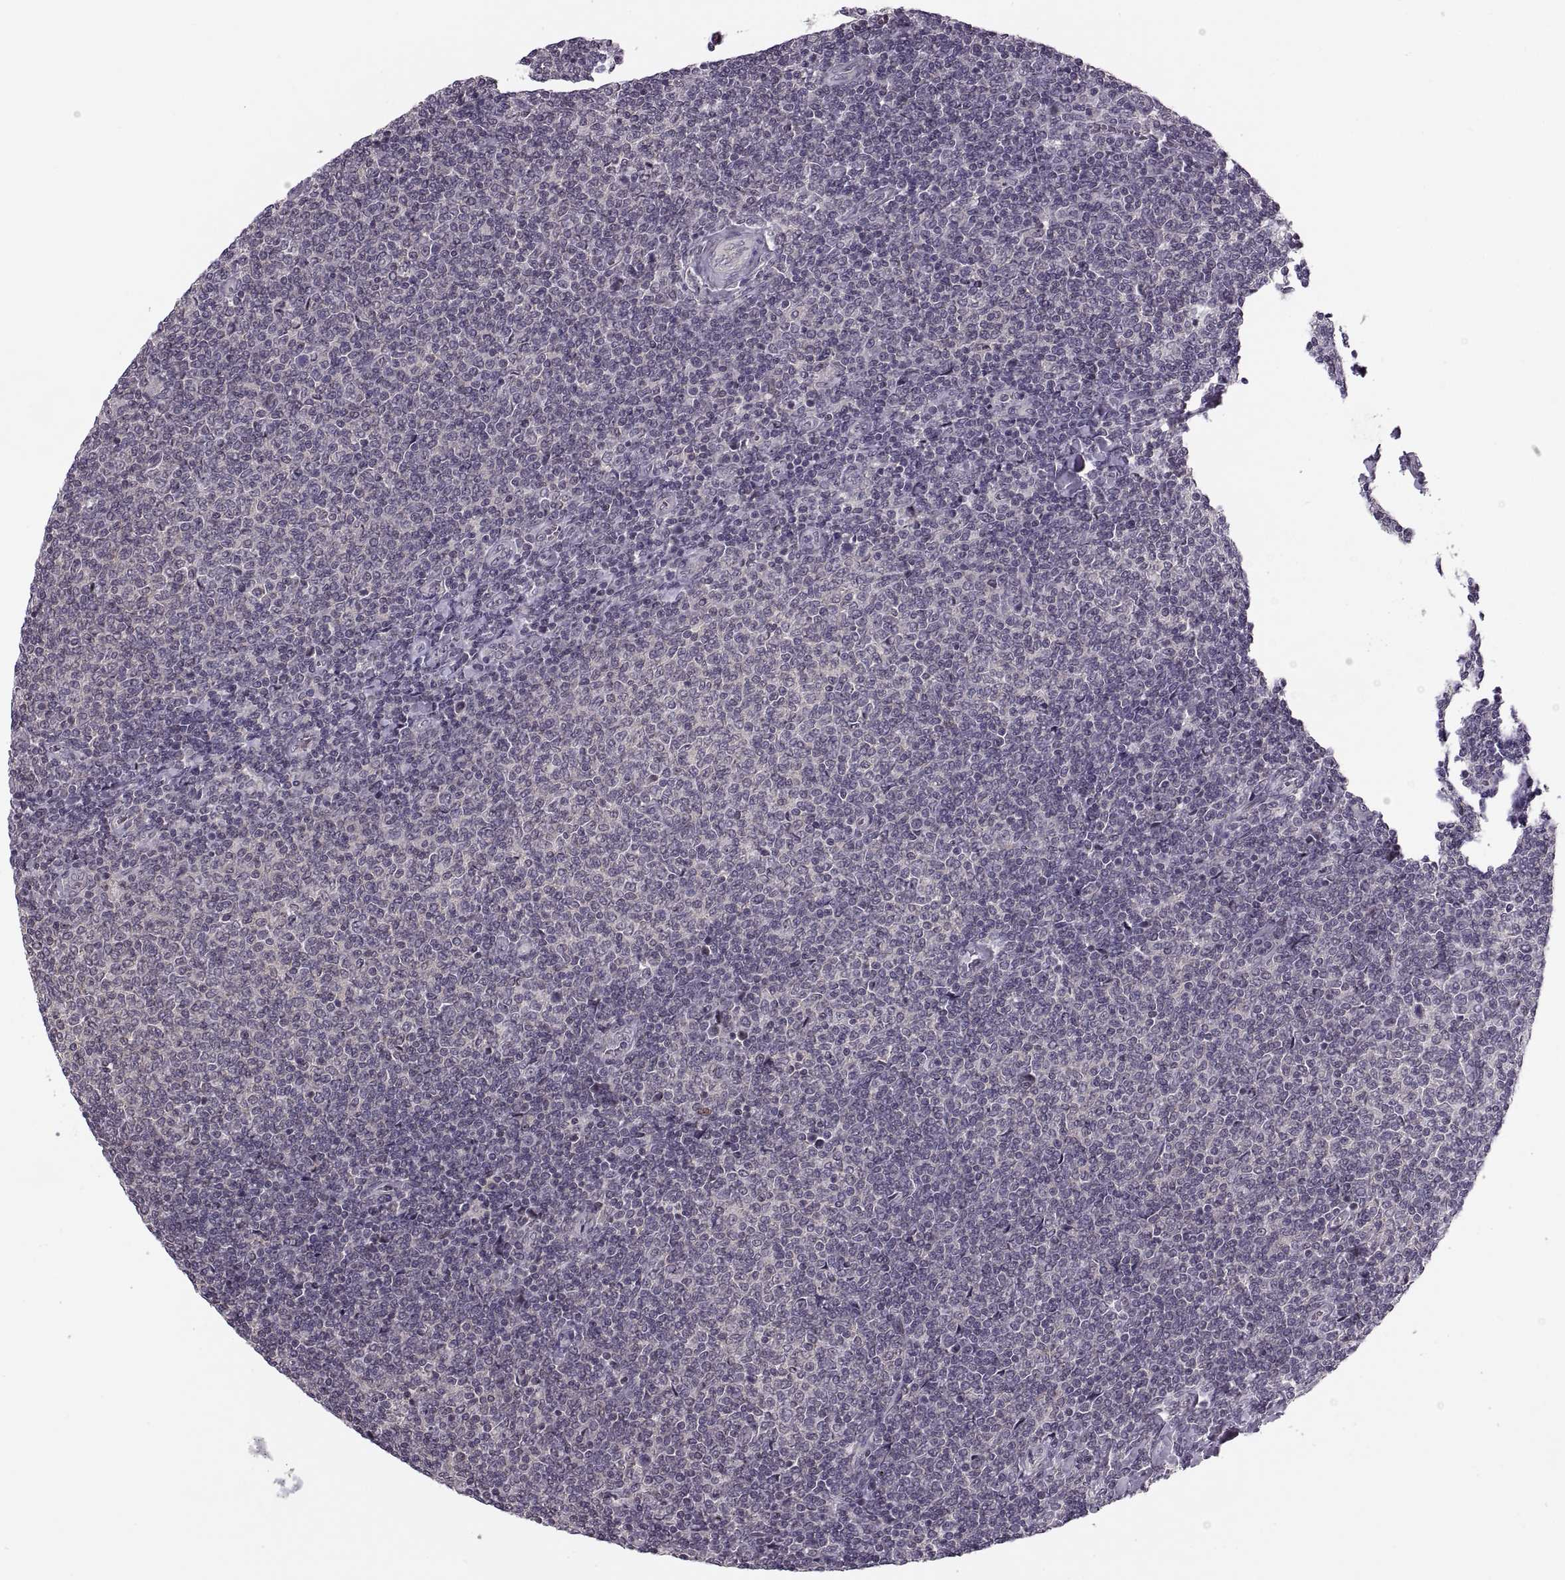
{"staining": {"intensity": "negative", "quantity": "none", "location": "none"}, "tissue": "lymphoma", "cell_type": "Tumor cells", "image_type": "cancer", "snomed": [{"axis": "morphology", "description": "Malignant lymphoma, non-Hodgkin's type, Low grade"}, {"axis": "topography", "description": "Lymph node"}], "caption": "DAB (3,3'-diaminobenzidine) immunohistochemical staining of human malignant lymphoma, non-Hodgkin's type (low-grade) demonstrates no significant positivity in tumor cells.", "gene": "LUZP2", "patient": {"sex": "male", "age": 52}}